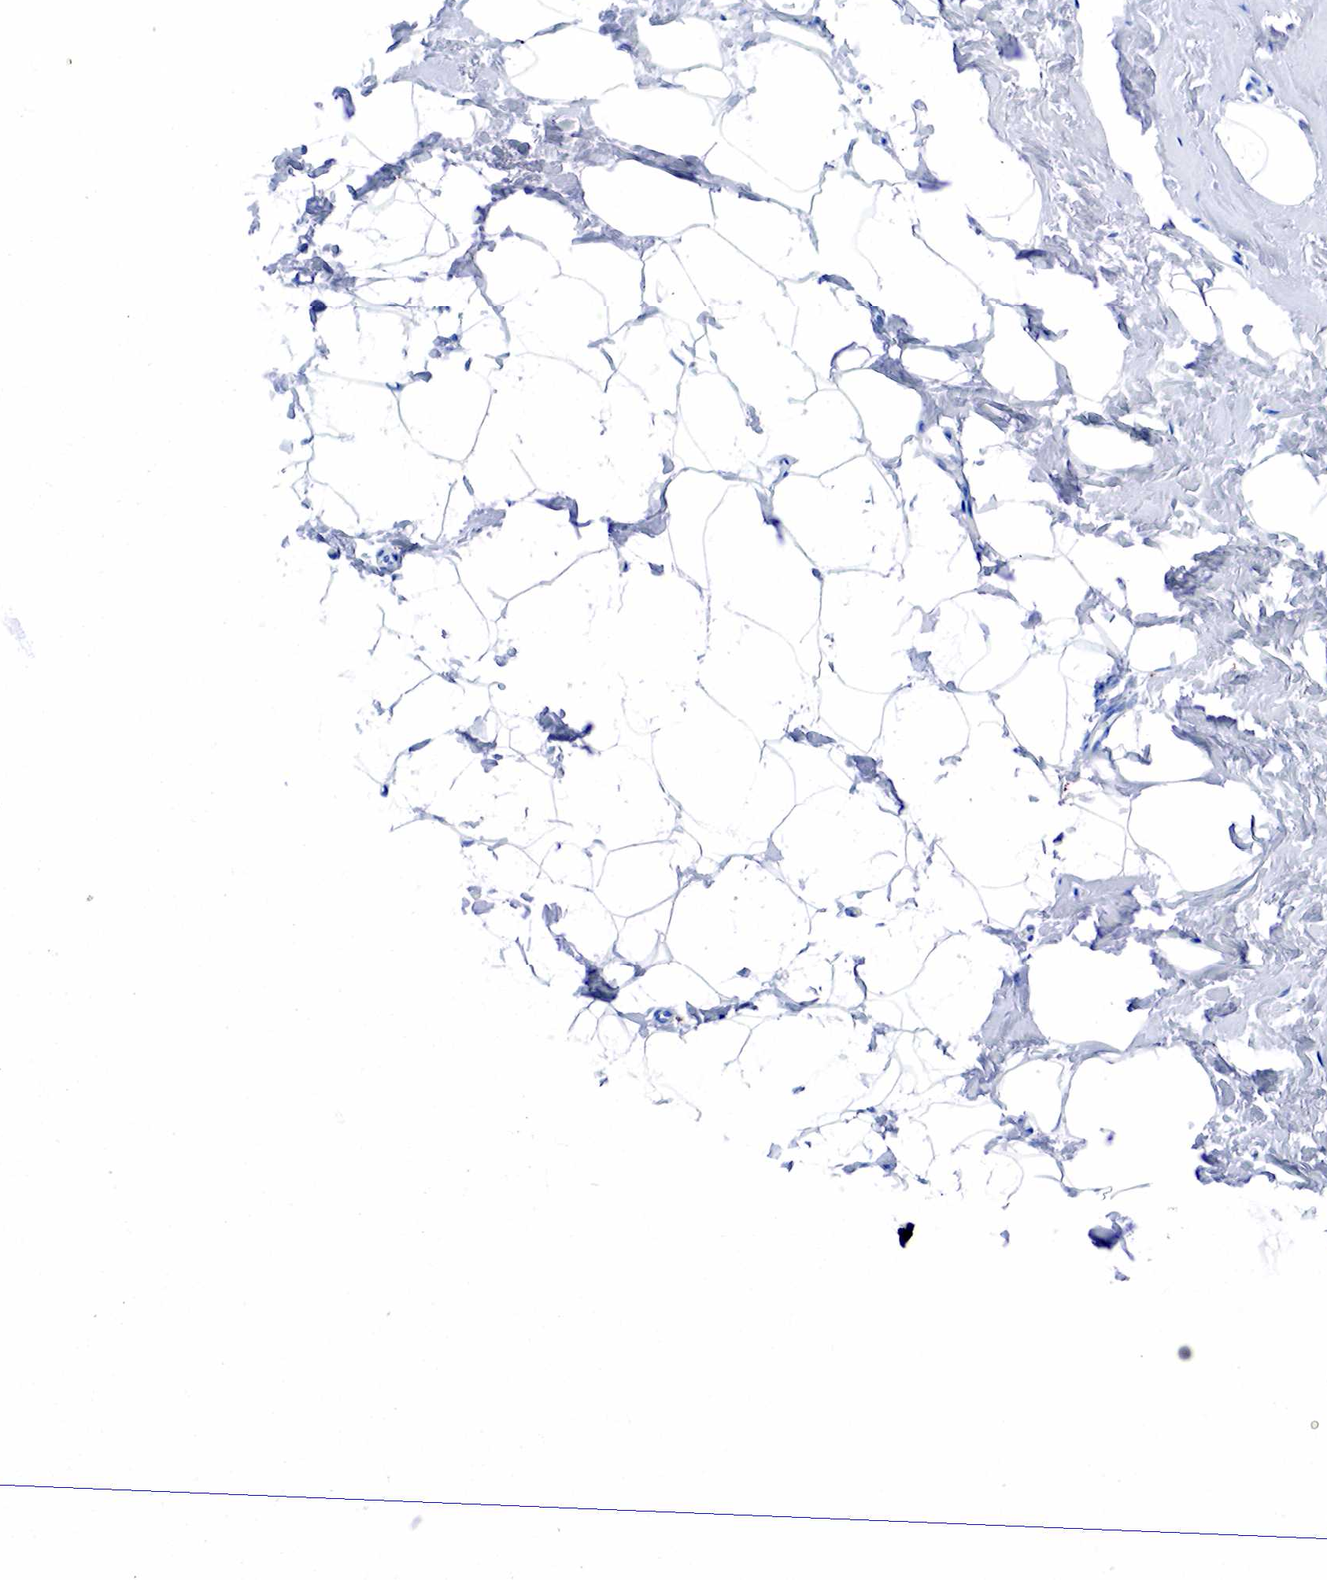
{"staining": {"intensity": "negative", "quantity": "none", "location": "none"}, "tissue": "breast", "cell_type": "Adipocytes", "image_type": "normal", "snomed": [{"axis": "morphology", "description": "Normal tissue, NOS"}, {"axis": "topography", "description": "Breast"}], "caption": "The IHC photomicrograph has no significant positivity in adipocytes of breast.", "gene": "CD68", "patient": {"sex": "female", "age": 54}}